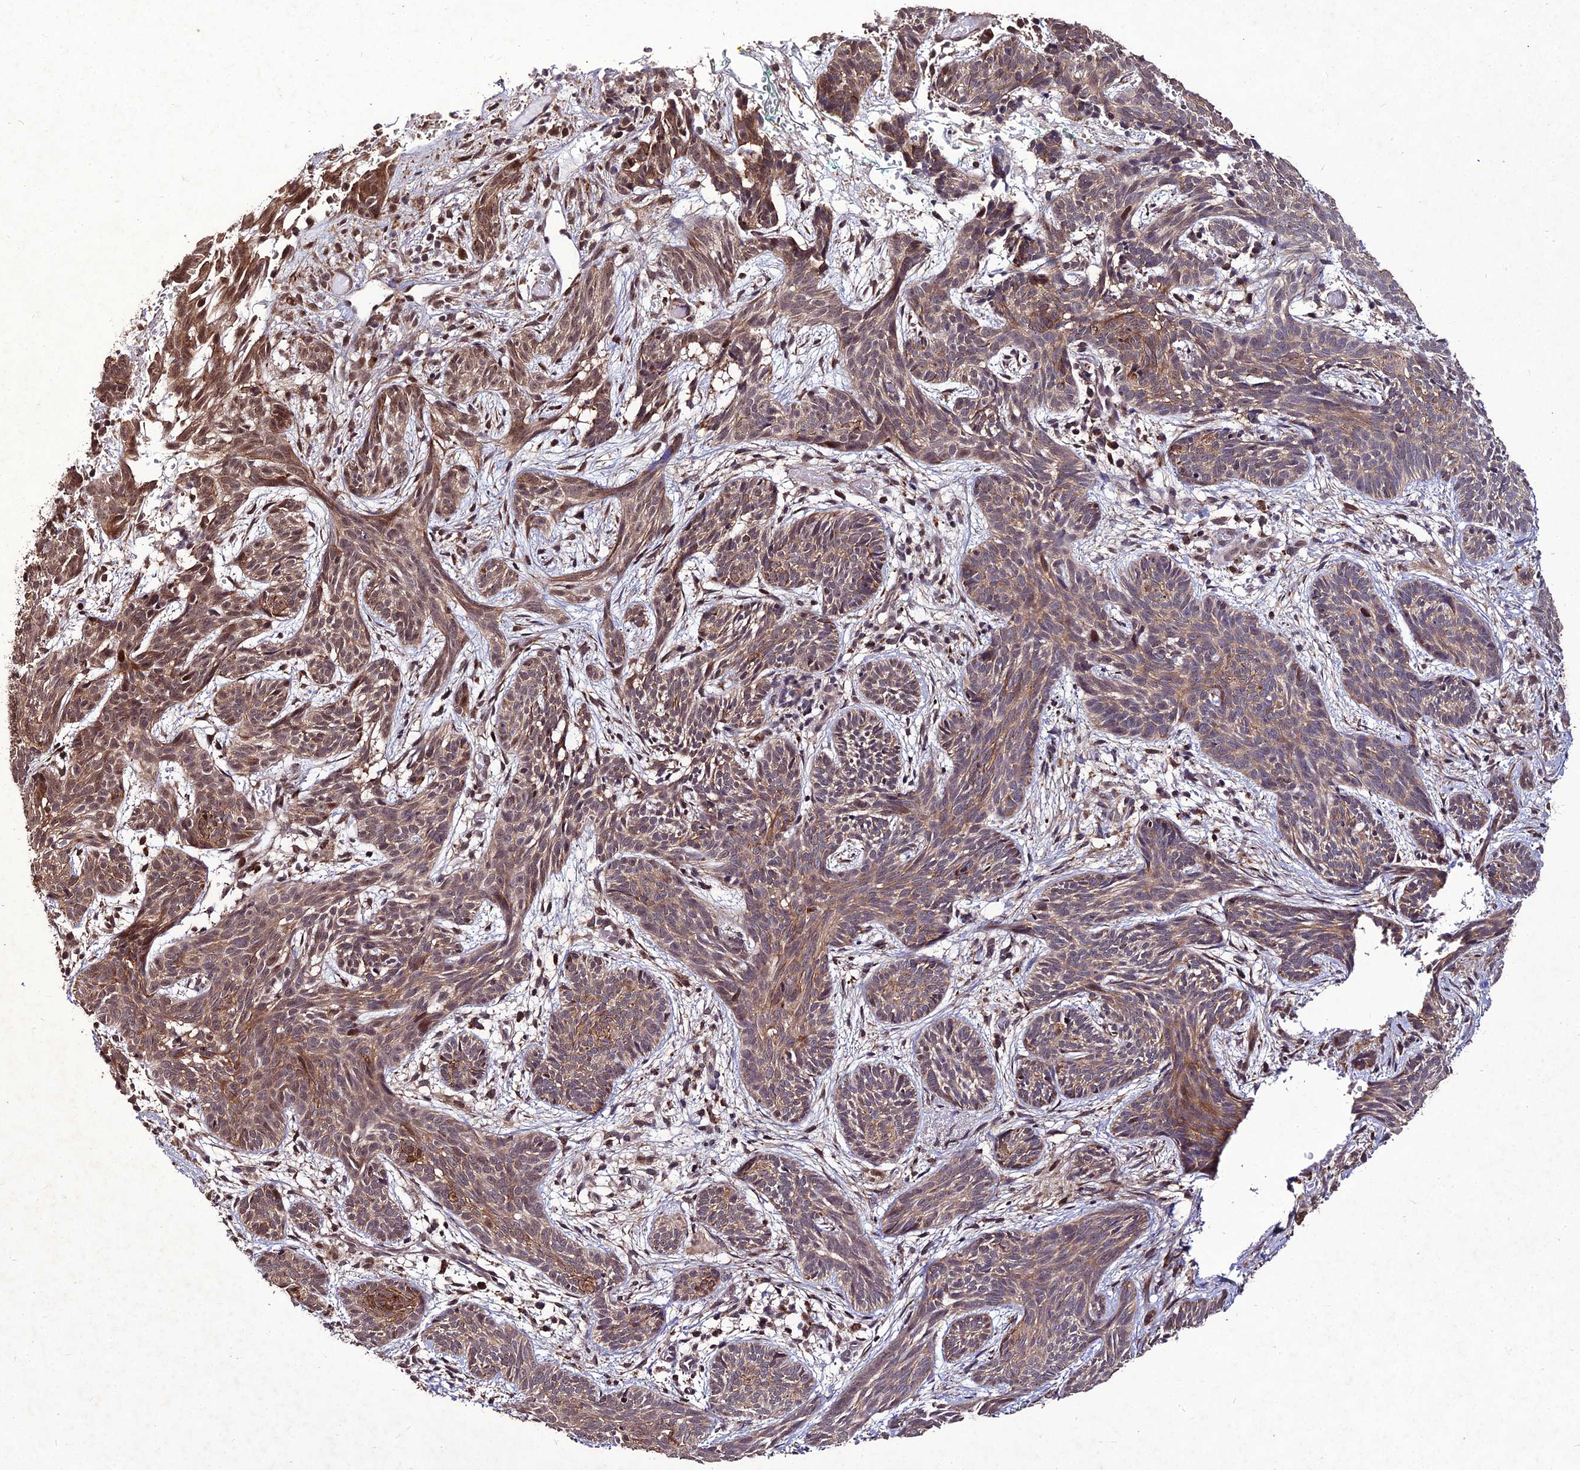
{"staining": {"intensity": "moderate", "quantity": "25%-75%", "location": "cytoplasmic/membranous,nuclear"}, "tissue": "skin cancer", "cell_type": "Tumor cells", "image_type": "cancer", "snomed": [{"axis": "morphology", "description": "Basal cell carcinoma"}, {"axis": "topography", "description": "Skin"}], "caption": "Immunohistochemical staining of skin cancer (basal cell carcinoma) exhibits moderate cytoplasmic/membranous and nuclear protein positivity in about 25%-75% of tumor cells.", "gene": "ZNF766", "patient": {"sex": "female", "age": 81}}